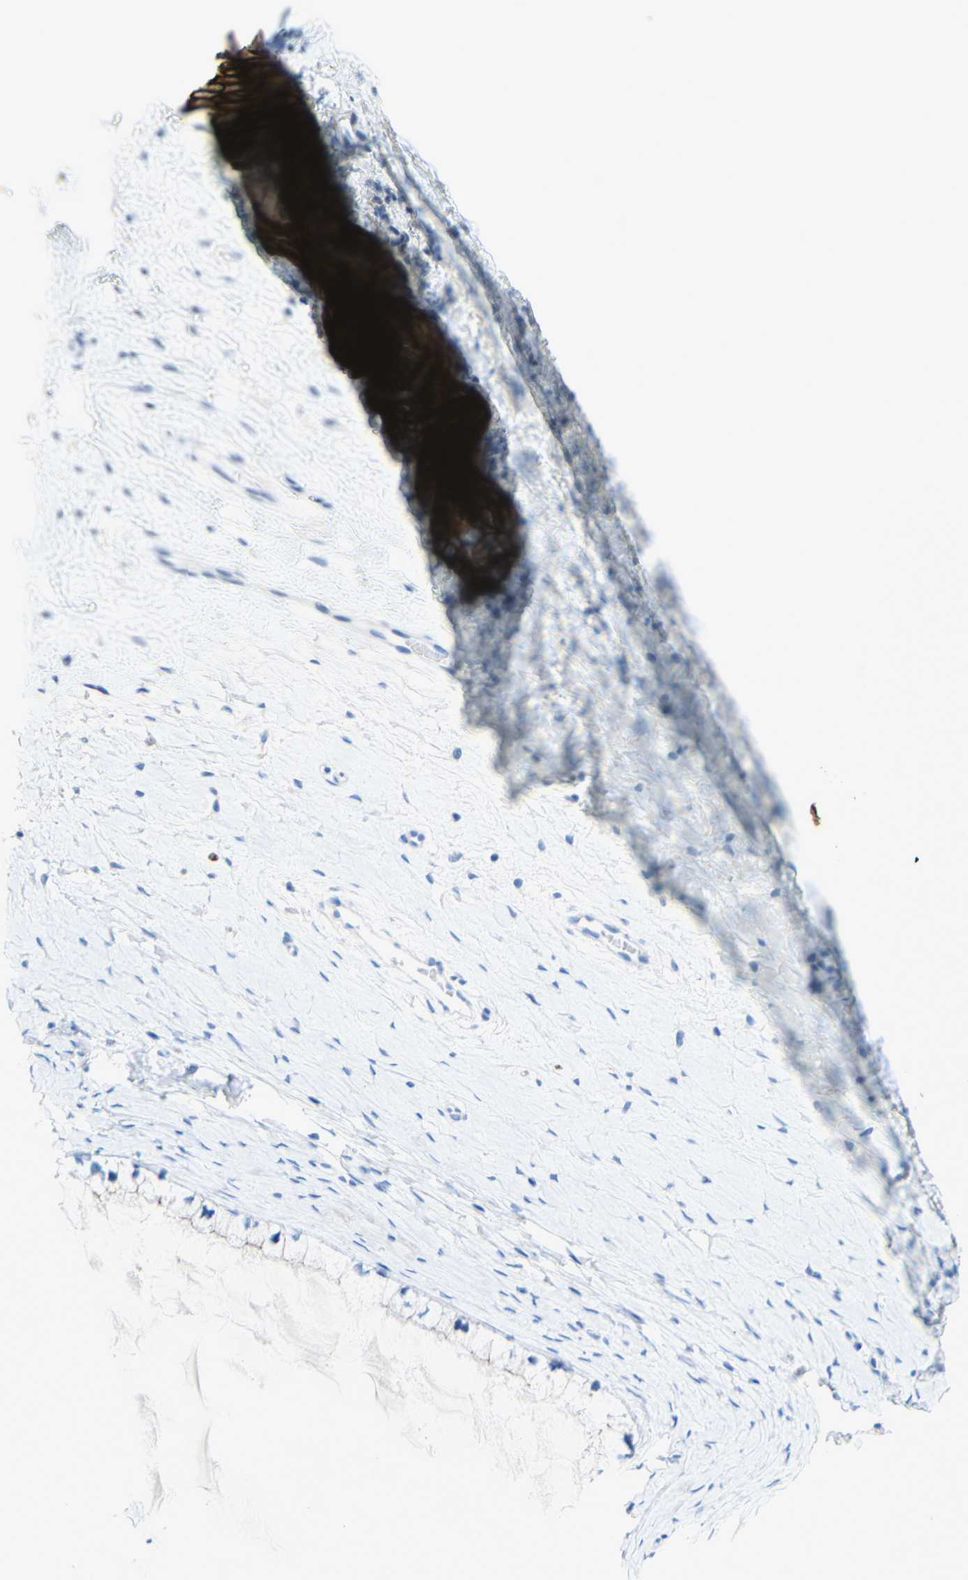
{"staining": {"intensity": "negative", "quantity": "none", "location": "none"}, "tissue": "cervix", "cell_type": "Glandular cells", "image_type": "normal", "snomed": [{"axis": "morphology", "description": "Normal tissue, NOS"}, {"axis": "topography", "description": "Cervix"}], "caption": "The micrograph exhibits no staining of glandular cells in normal cervix.", "gene": "DSC2", "patient": {"sex": "female", "age": 39}}